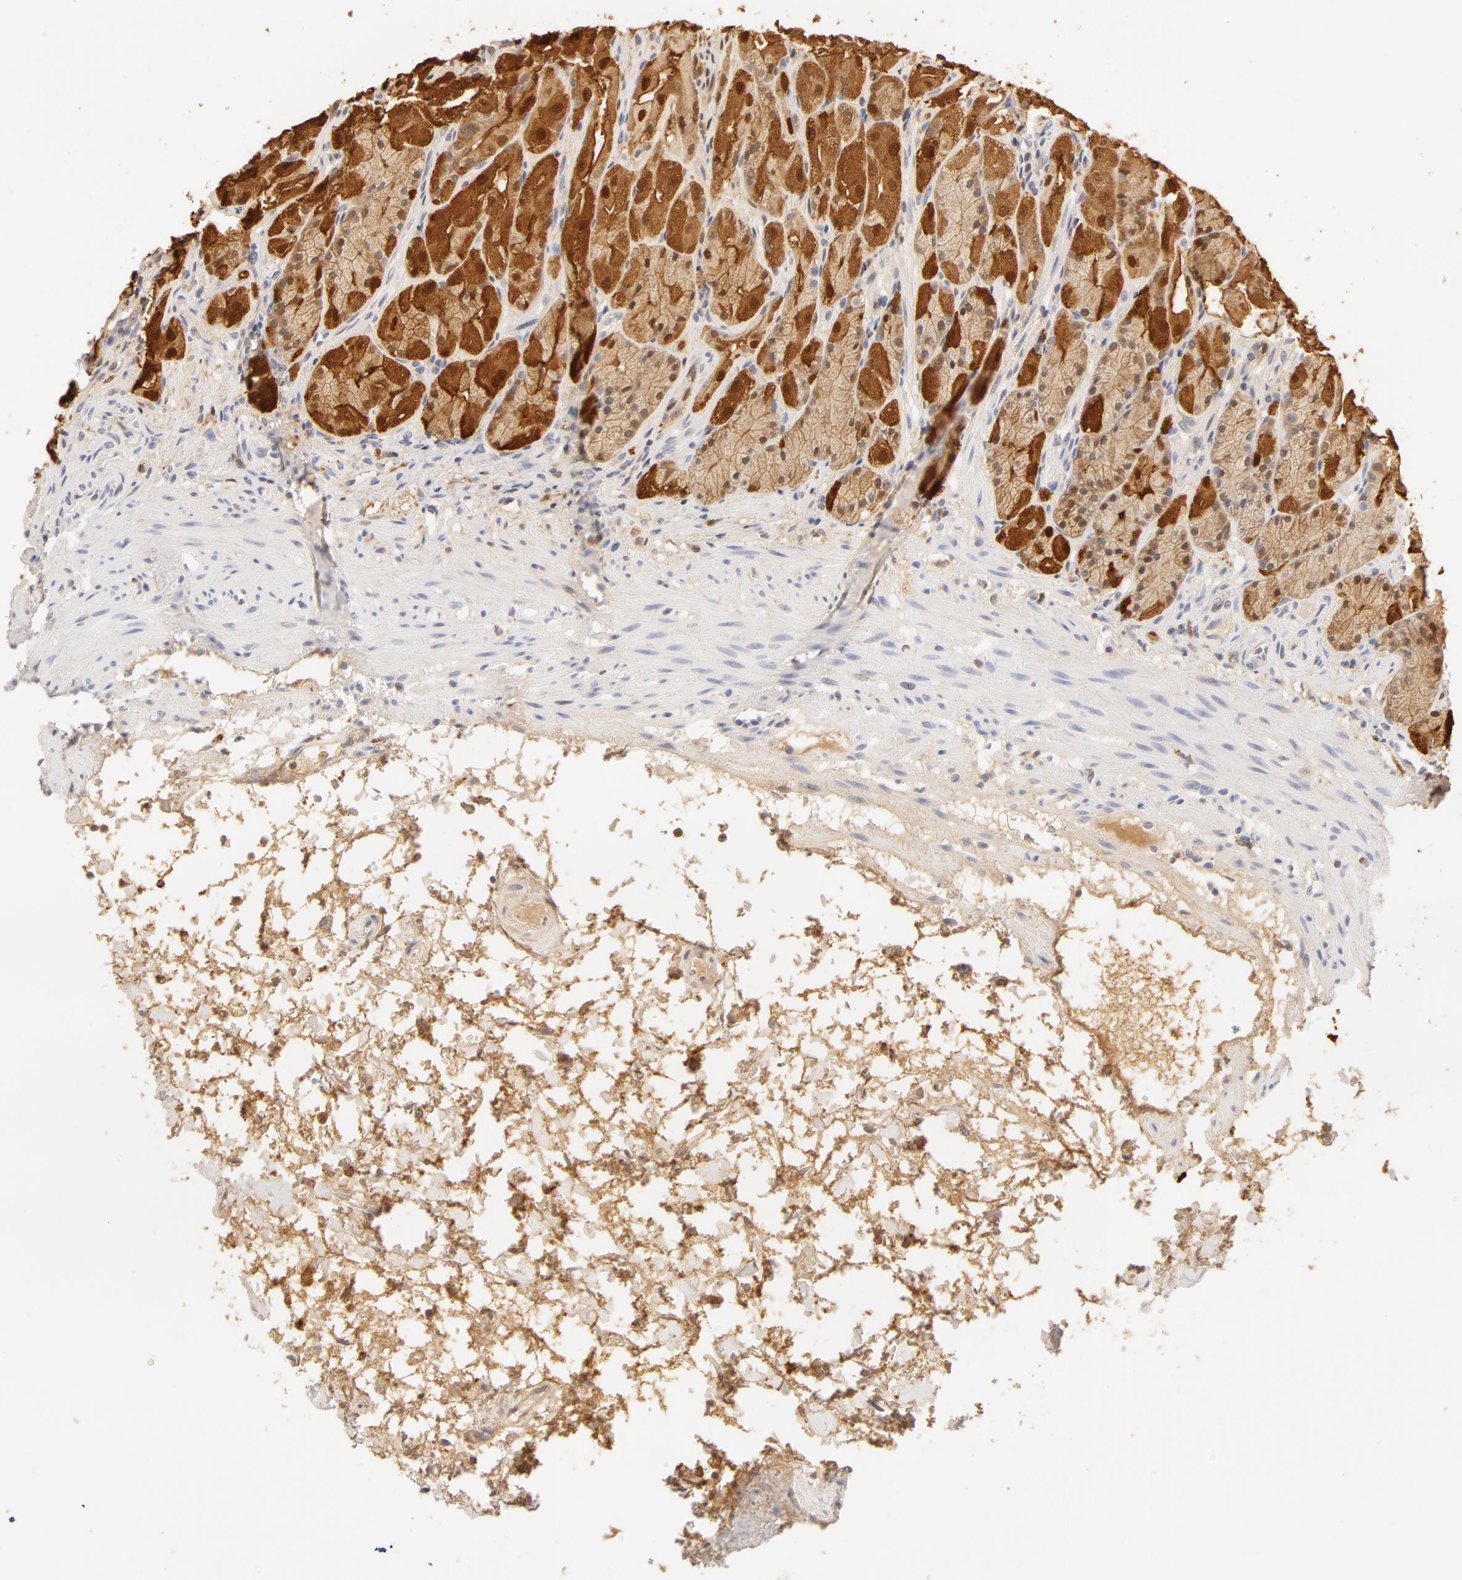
{"staining": {"intensity": "moderate", "quantity": ">75%", "location": "nuclear"}, "tissue": "stomach", "cell_type": "Glandular cells", "image_type": "normal", "snomed": [{"axis": "morphology", "description": "Normal tissue, NOS"}, {"axis": "topography", "description": "Stomach, upper"}], "caption": "IHC histopathology image of benign stomach: stomach stained using IHC reveals medium levels of moderate protein expression localized specifically in the nuclear of glandular cells, appearing as a nuclear brown color.", "gene": "CA2", "patient": {"sex": "female", "age": 75}}